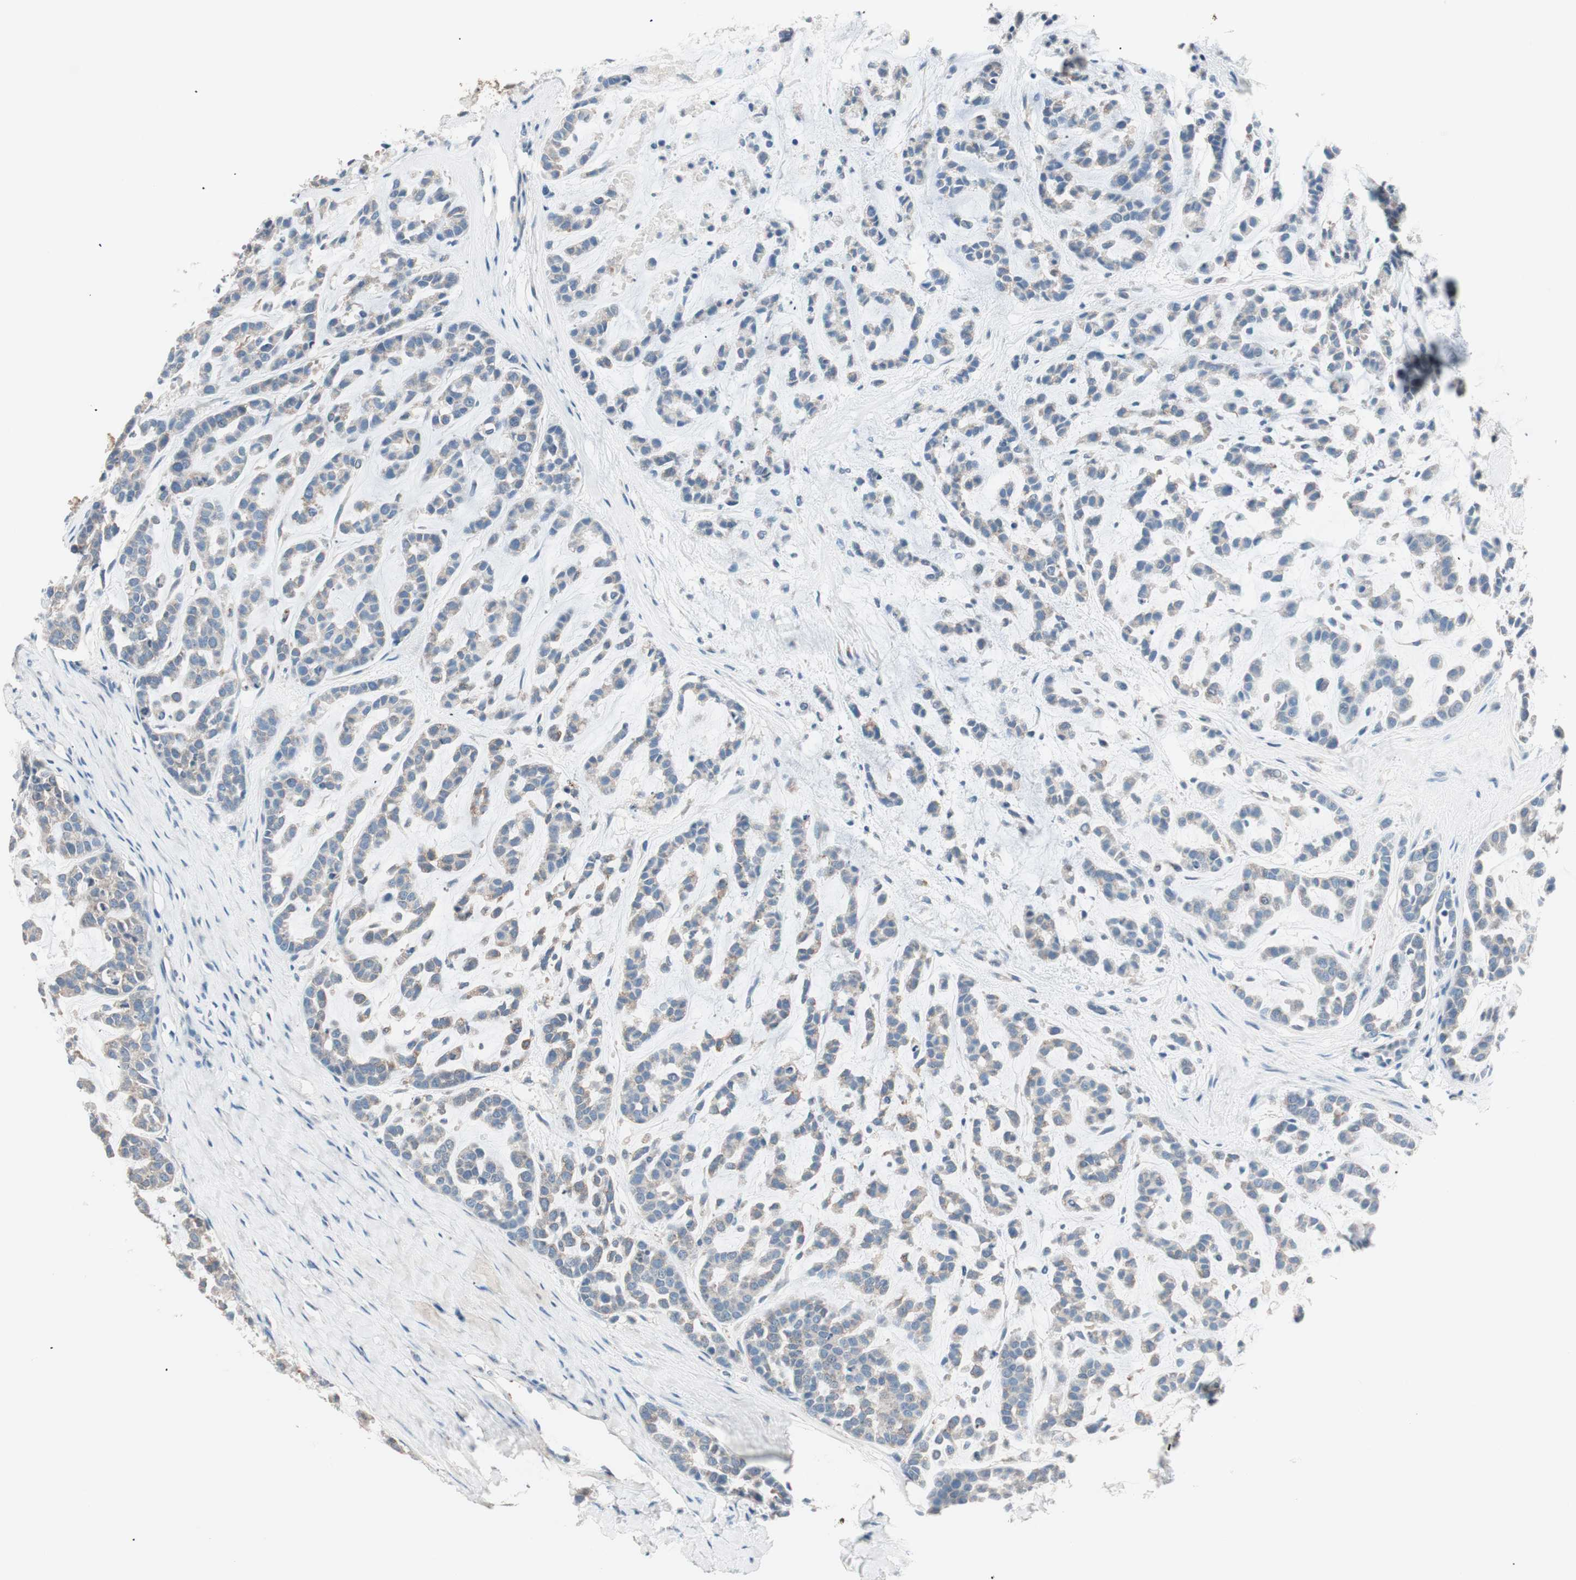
{"staining": {"intensity": "weak", "quantity": "25%-75%", "location": "cytoplasmic/membranous"}, "tissue": "head and neck cancer", "cell_type": "Tumor cells", "image_type": "cancer", "snomed": [{"axis": "morphology", "description": "Adenocarcinoma, NOS"}, {"axis": "morphology", "description": "Adenoma, NOS"}, {"axis": "topography", "description": "Head-Neck"}], "caption": "DAB (3,3'-diaminobenzidine) immunohistochemical staining of head and neck cancer (adenocarcinoma) exhibits weak cytoplasmic/membranous protein staining in approximately 25%-75% of tumor cells. (DAB (3,3'-diaminobenzidine) IHC, brown staining for protein, blue staining for nuclei).", "gene": "RAD54B", "patient": {"sex": "female", "age": 55}}